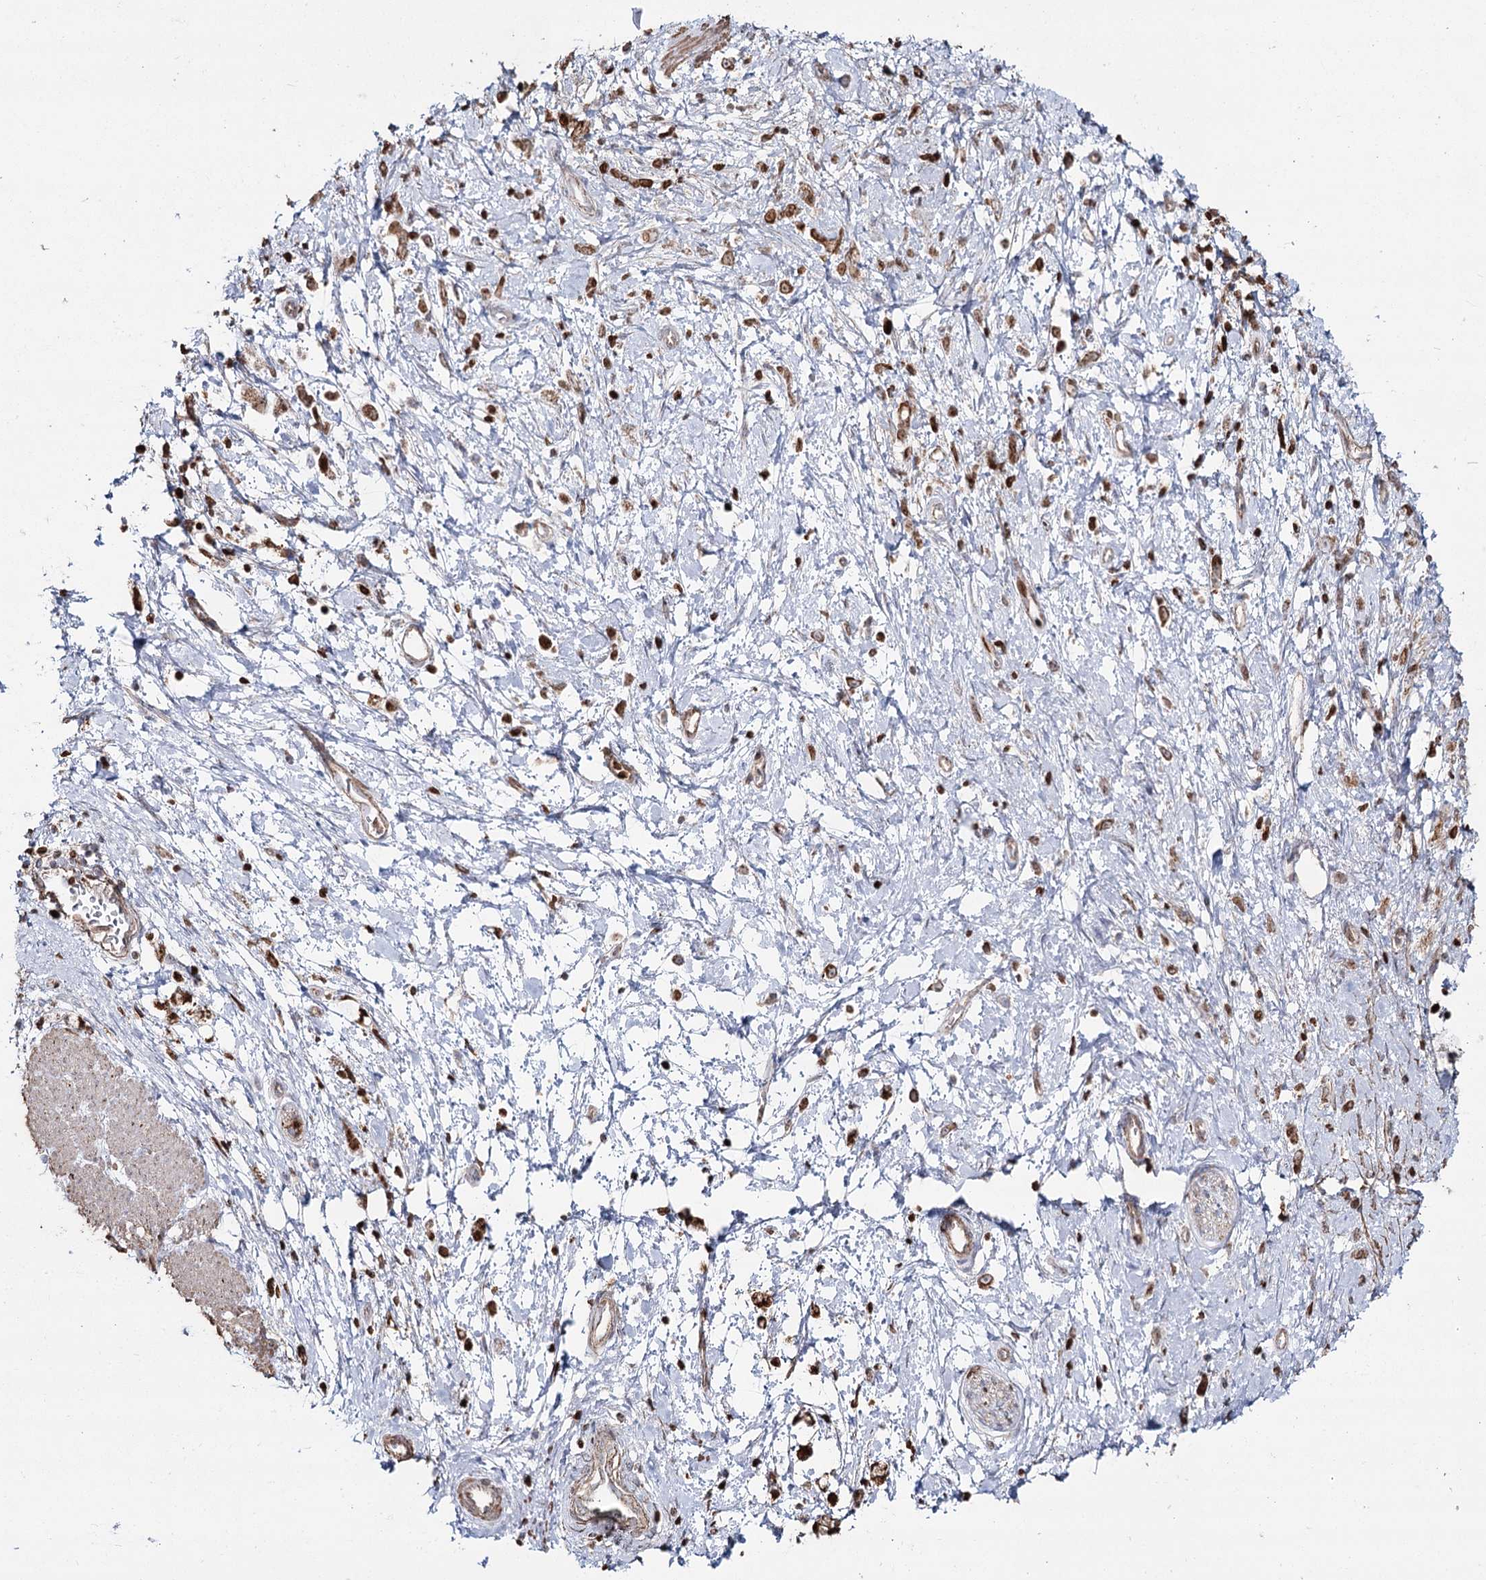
{"staining": {"intensity": "moderate", "quantity": ">75%", "location": "cytoplasmic/membranous,nuclear"}, "tissue": "stomach cancer", "cell_type": "Tumor cells", "image_type": "cancer", "snomed": [{"axis": "morphology", "description": "Adenocarcinoma, NOS"}, {"axis": "topography", "description": "Stomach"}], "caption": "About >75% of tumor cells in stomach cancer (adenocarcinoma) display moderate cytoplasmic/membranous and nuclear protein expression as visualized by brown immunohistochemical staining.", "gene": "PDHX", "patient": {"sex": "female", "age": 60}}